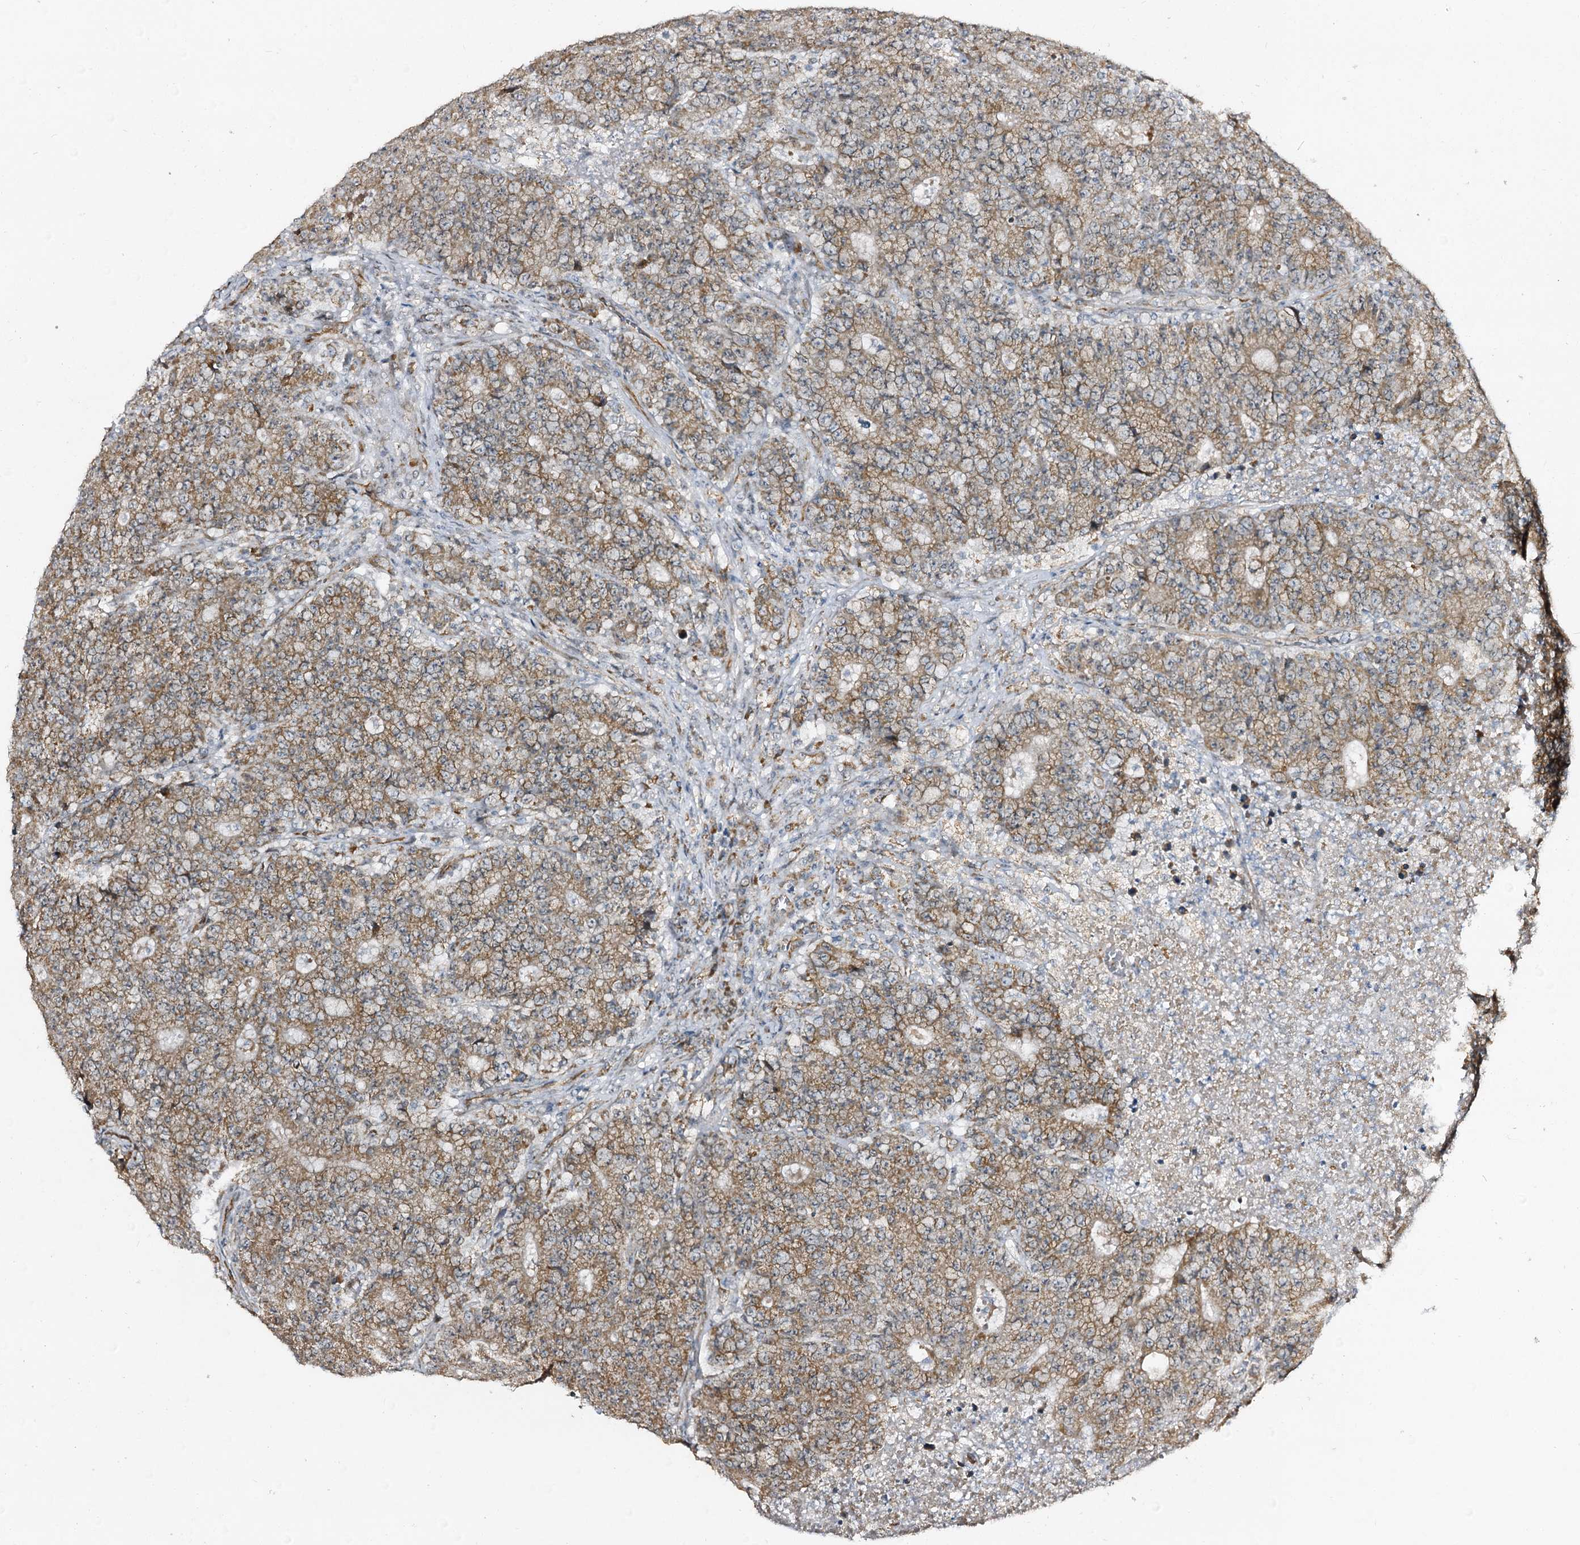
{"staining": {"intensity": "weak", "quantity": ">75%", "location": "cytoplasmic/membranous"}, "tissue": "colorectal cancer", "cell_type": "Tumor cells", "image_type": "cancer", "snomed": [{"axis": "morphology", "description": "Adenocarcinoma, NOS"}, {"axis": "topography", "description": "Colon"}], "caption": "Tumor cells reveal low levels of weak cytoplasmic/membranous expression in approximately >75% of cells in human adenocarcinoma (colorectal).", "gene": "CBR4", "patient": {"sex": "female", "age": 75}}